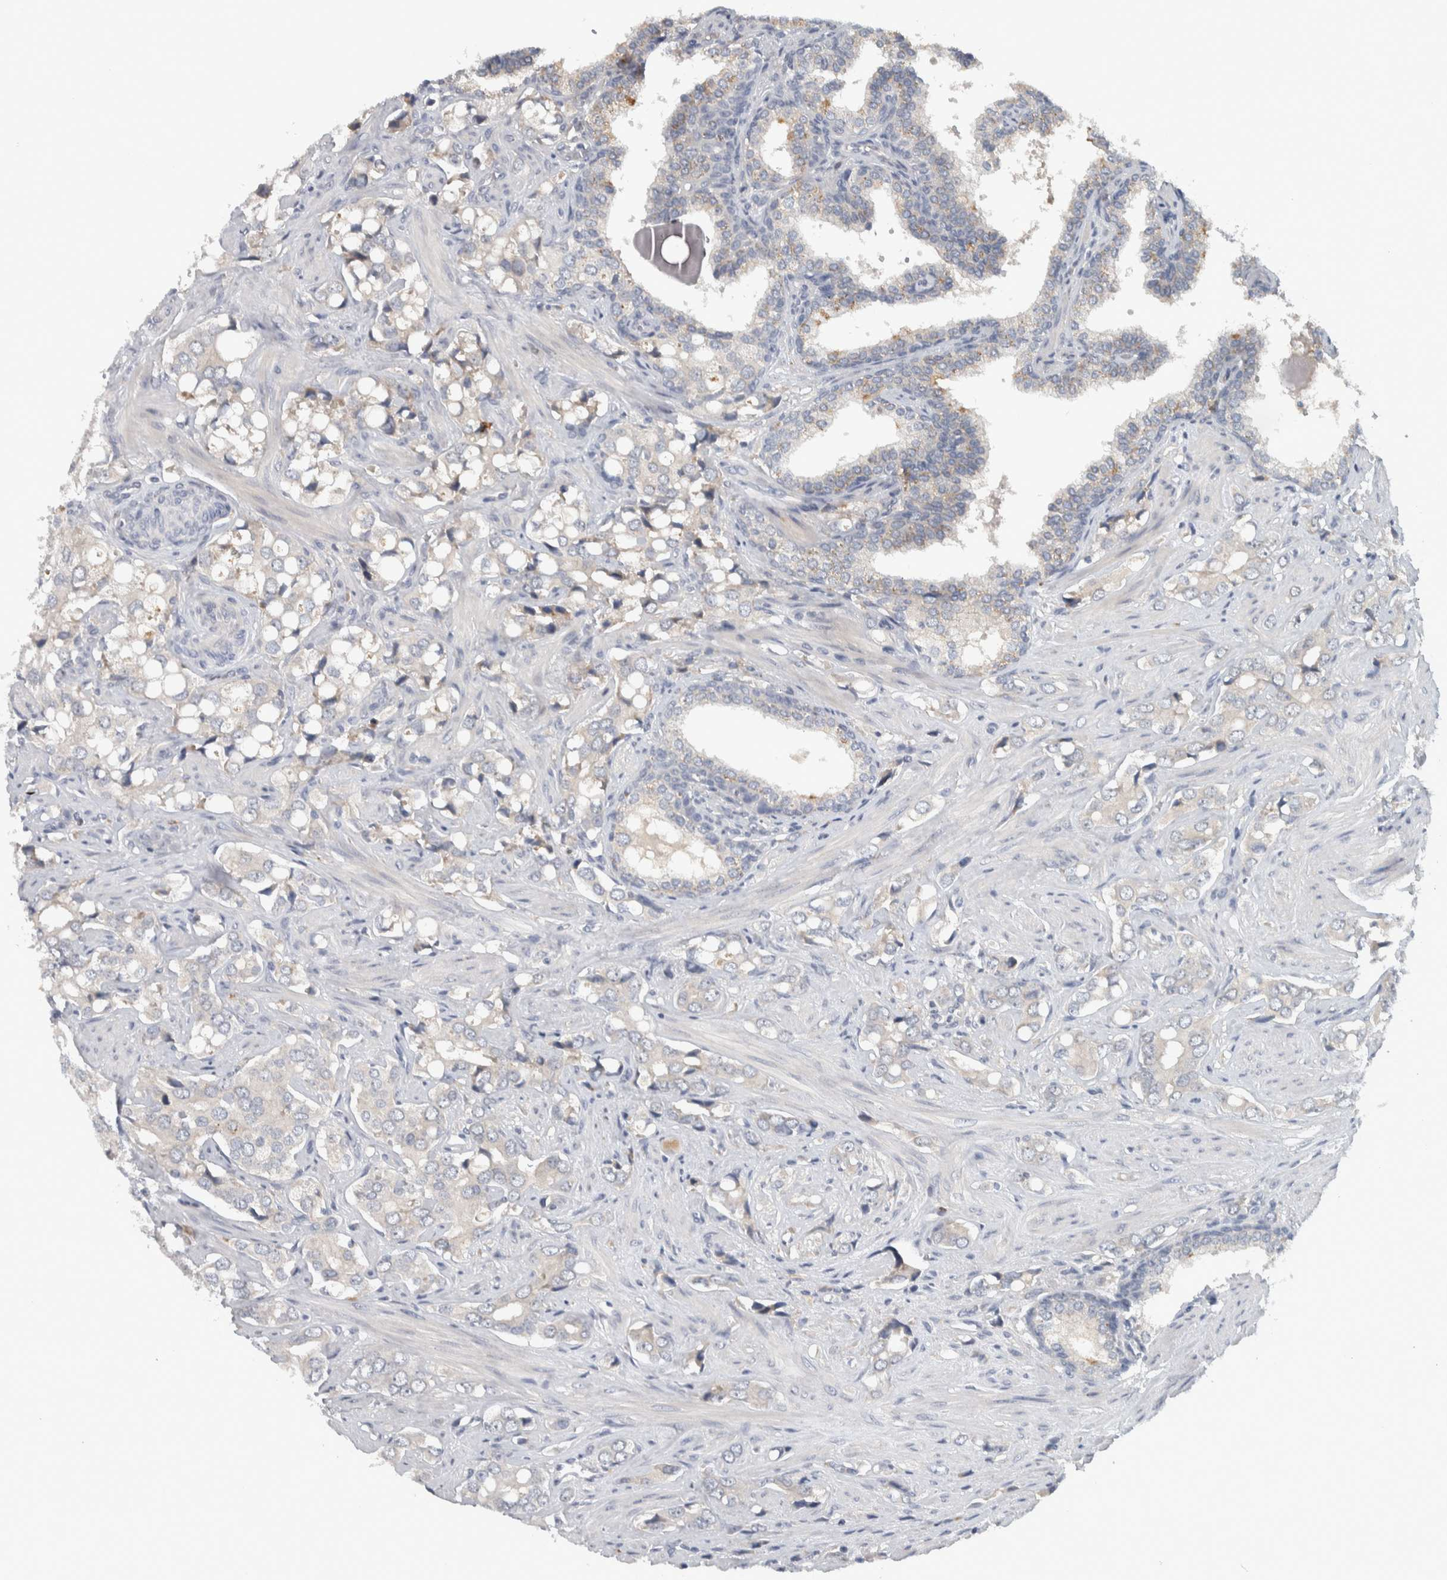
{"staining": {"intensity": "negative", "quantity": "none", "location": "none"}, "tissue": "prostate cancer", "cell_type": "Tumor cells", "image_type": "cancer", "snomed": [{"axis": "morphology", "description": "Adenocarcinoma, High grade"}, {"axis": "topography", "description": "Prostate"}], "caption": "Tumor cells are negative for brown protein staining in prostate cancer.", "gene": "ADPRM", "patient": {"sex": "male", "age": 52}}